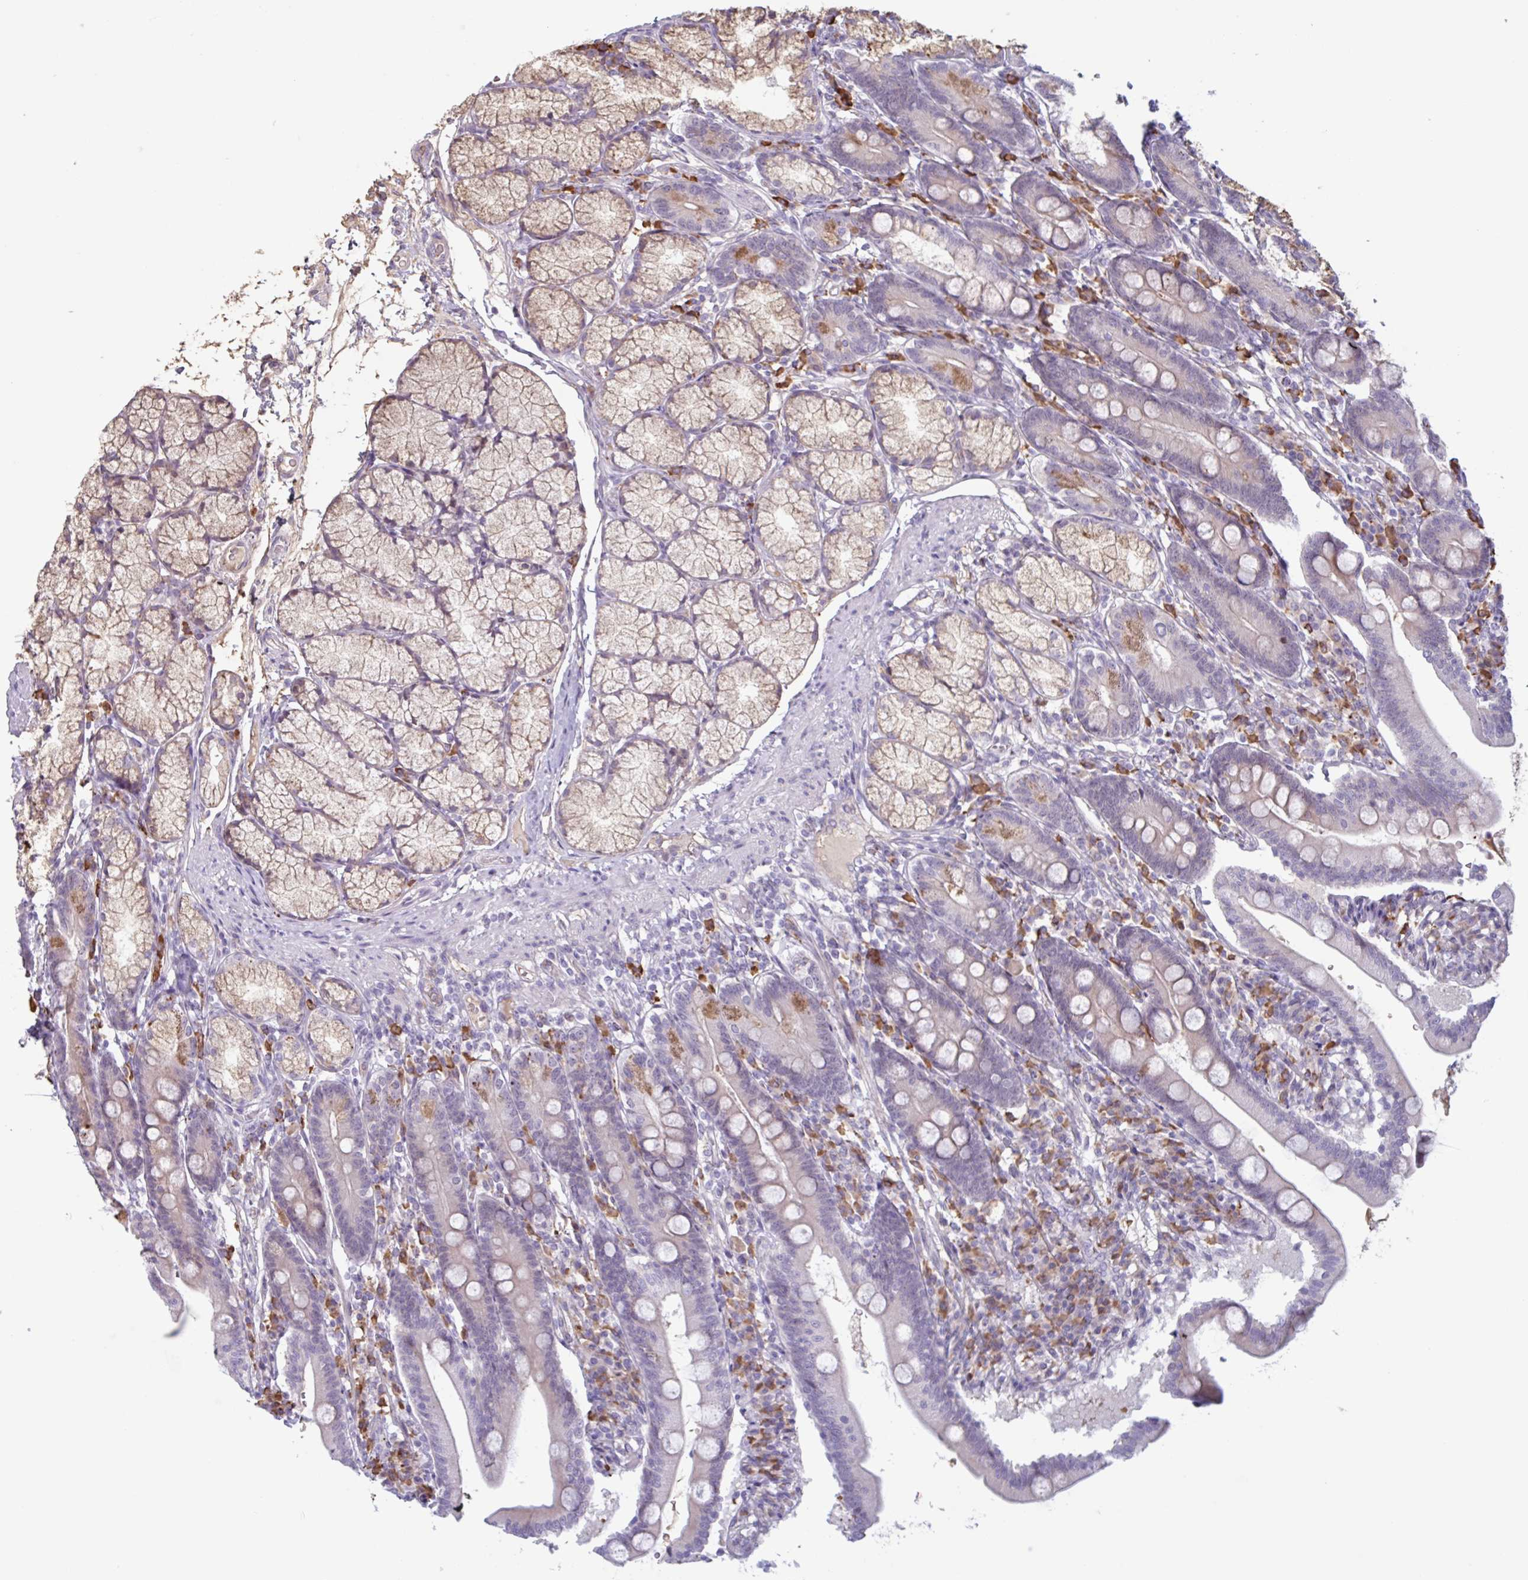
{"staining": {"intensity": "moderate", "quantity": "<25%", "location": "cytoplasmic/membranous"}, "tissue": "duodenum", "cell_type": "Glandular cells", "image_type": "normal", "snomed": [{"axis": "morphology", "description": "Normal tissue, NOS"}, {"axis": "topography", "description": "Duodenum"}], "caption": "IHC (DAB) staining of normal duodenum exhibits moderate cytoplasmic/membranous protein positivity in about <25% of glandular cells.", "gene": "TAF1D", "patient": {"sex": "female", "age": 67}}